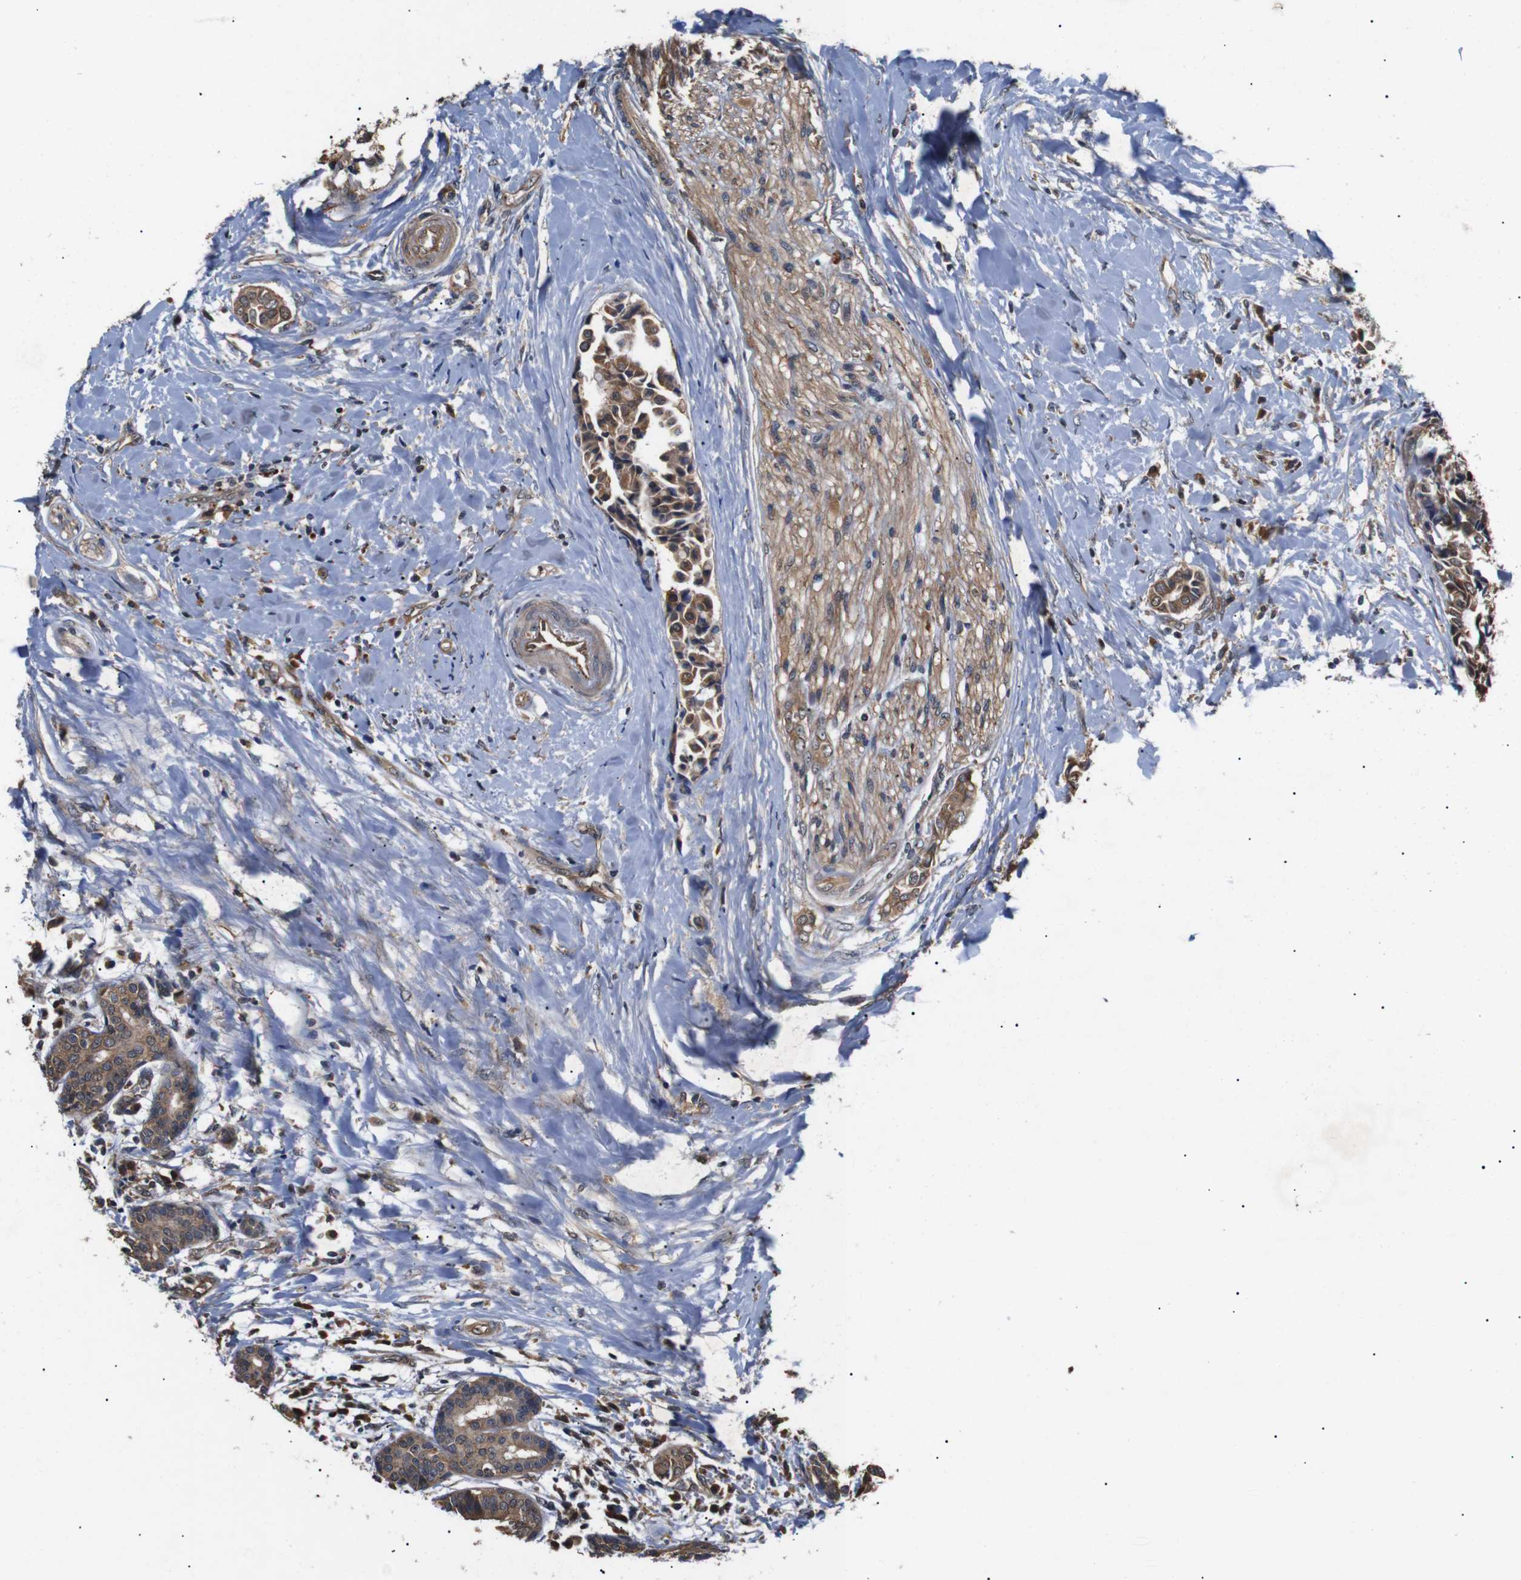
{"staining": {"intensity": "strong", "quantity": ">75%", "location": "cytoplasmic/membranous"}, "tissue": "head and neck cancer", "cell_type": "Tumor cells", "image_type": "cancer", "snomed": [{"axis": "morphology", "description": "Adenocarcinoma, NOS"}, {"axis": "topography", "description": "Salivary gland"}, {"axis": "topography", "description": "Head-Neck"}], "caption": "Immunohistochemistry of head and neck cancer reveals high levels of strong cytoplasmic/membranous positivity in about >75% of tumor cells. Using DAB (3,3'-diaminobenzidine) (brown) and hematoxylin (blue) stains, captured at high magnification using brightfield microscopy.", "gene": "DDR1", "patient": {"sex": "female", "age": 59}}